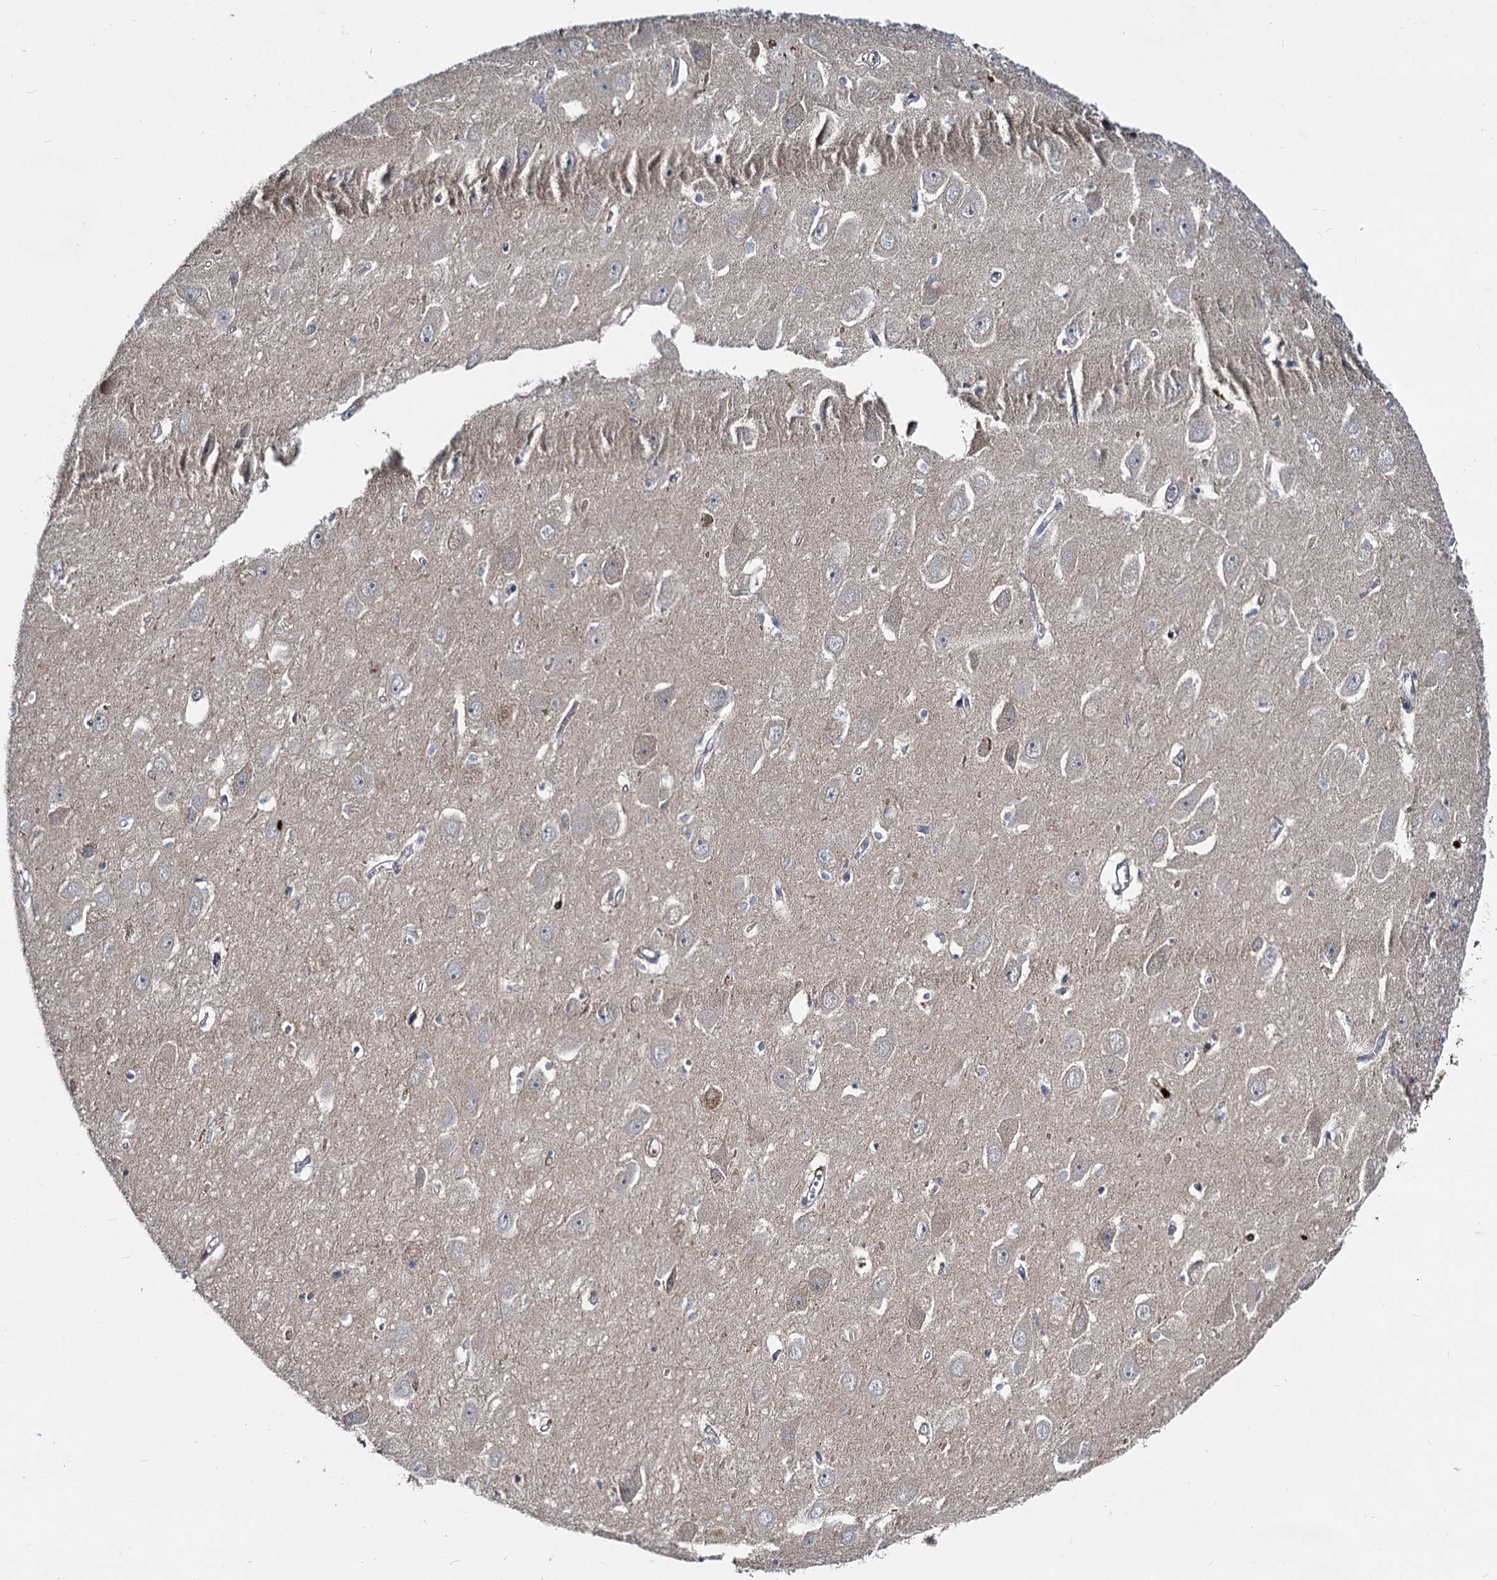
{"staining": {"intensity": "negative", "quantity": "none", "location": "none"}, "tissue": "hippocampus", "cell_type": "Glial cells", "image_type": "normal", "snomed": [{"axis": "morphology", "description": "Normal tissue, NOS"}, {"axis": "topography", "description": "Hippocampus"}], "caption": "Human hippocampus stained for a protein using immunohistochemistry reveals no staining in glial cells.", "gene": "ADCY2", "patient": {"sex": "female", "age": 64}}